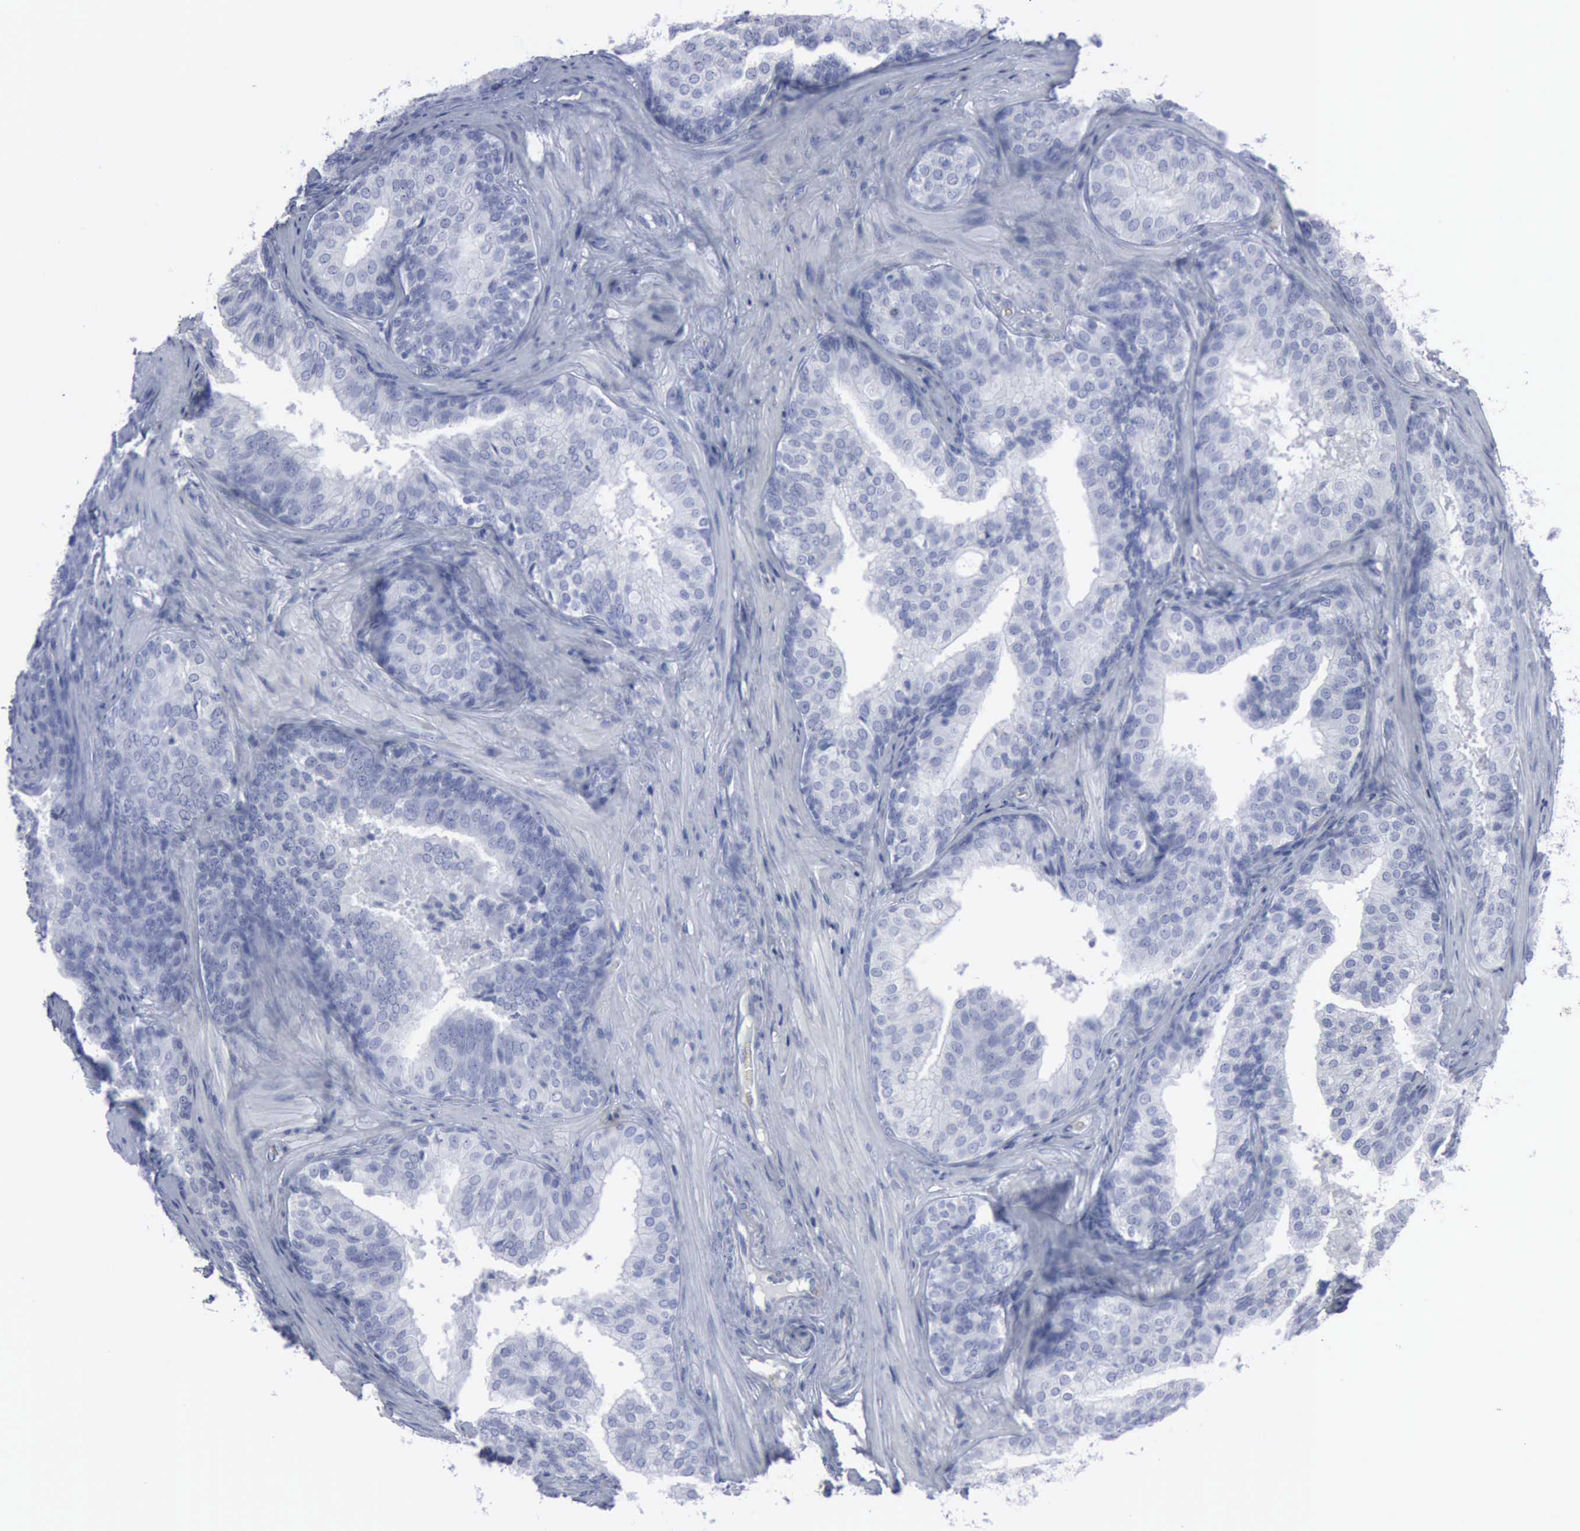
{"staining": {"intensity": "negative", "quantity": "none", "location": "none"}, "tissue": "prostate cancer", "cell_type": "Tumor cells", "image_type": "cancer", "snomed": [{"axis": "morphology", "description": "Adenocarcinoma, Low grade"}, {"axis": "topography", "description": "Prostate"}], "caption": "Immunohistochemical staining of adenocarcinoma (low-grade) (prostate) demonstrates no significant staining in tumor cells.", "gene": "VCAM1", "patient": {"sex": "male", "age": 69}}